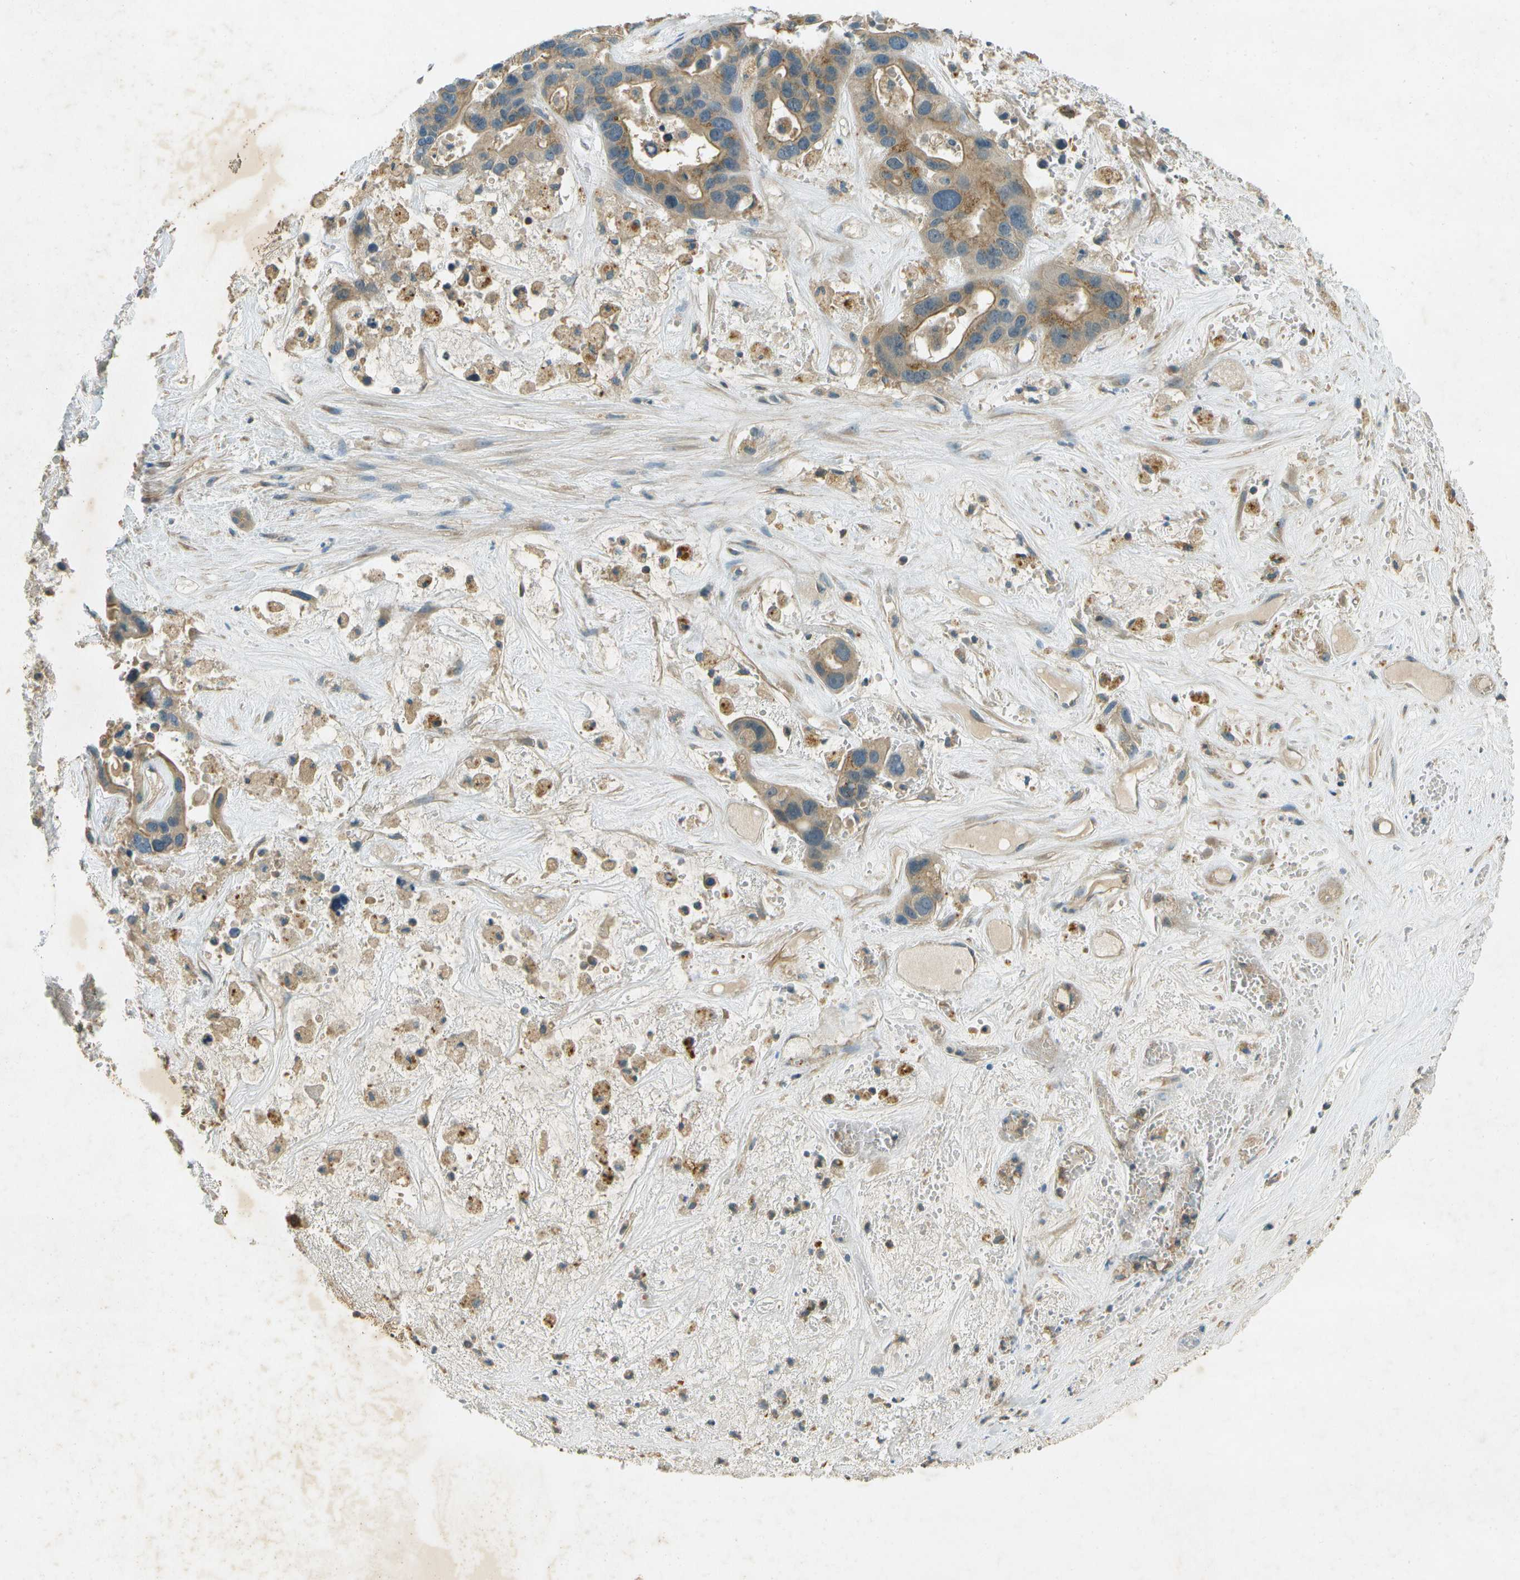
{"staining": {"intensity": "weak", "quantity": ">75%", "location": "cytoplasmic/membranous"}, "tissue": "liver cancer", "cell_type": "Tumor cells", "image_type": "cancer", "snomed": [{"axis": "morphology", "description": "Cholangiocarcinoma"}, {"axis": "topography", "description": "Liver"}], "caption": "Immunohistochemical staining of human liver cancer (cholangiocarcinoma) reveals low levels of weak cytoplasmic/membranous expression in about >75% of tumor cells.", "gene": "NUDT4", "patient": {"sex": "female", "age": 65}}